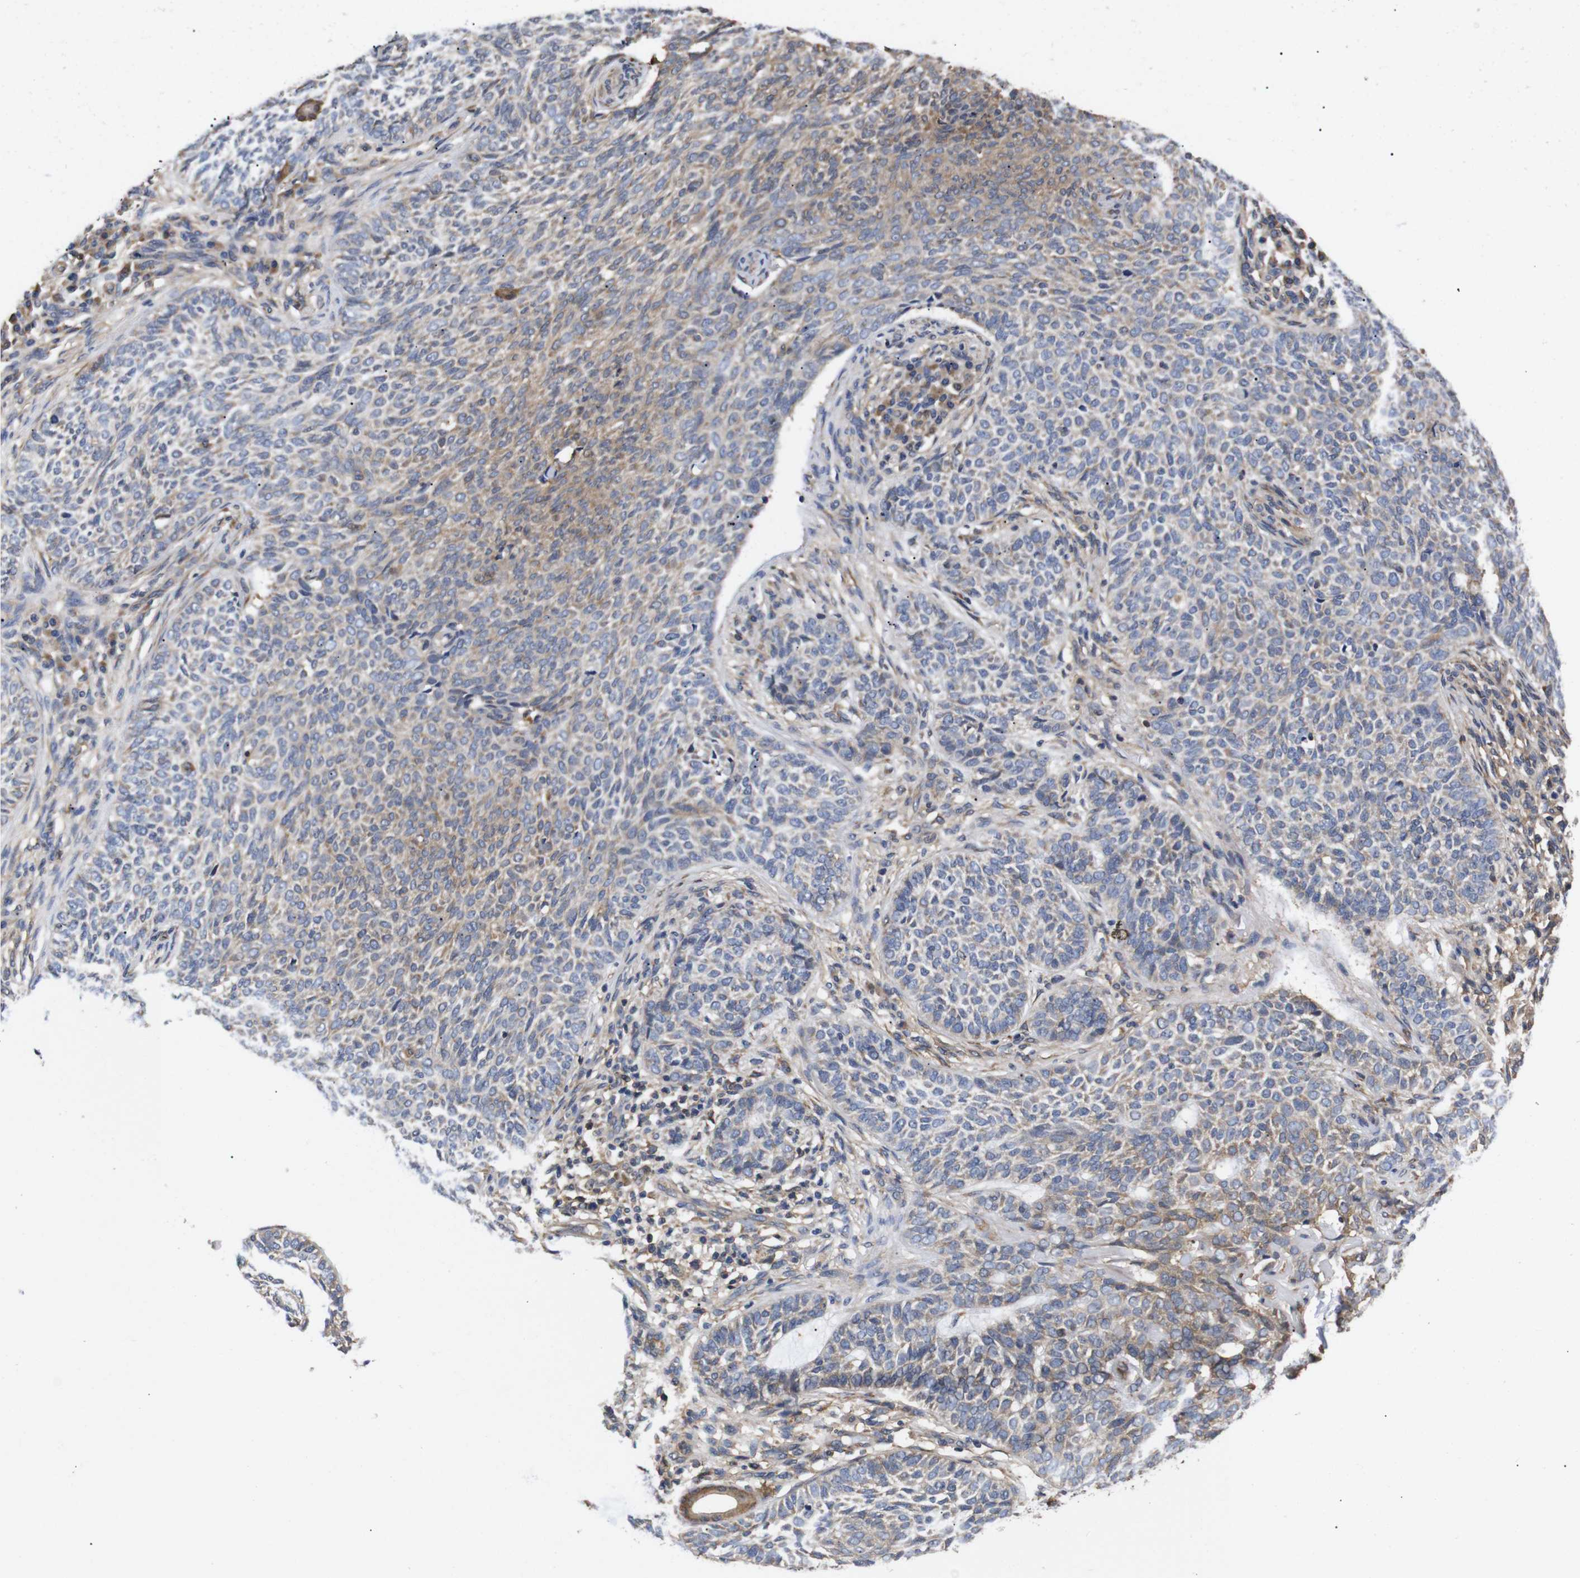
{"staining": {"intensity": "moderate", "quantity": "25%-75%", "location": "cytoplasmic/membranous"}, "tissue": "skin cancer", "cell_type": "Tumor cells", "image_type": "cancer", "snomed": [{"axis": "morphology", "description": "Basal cell carcinoma"}, {"axis": "topography", "description": "Skin"}], "caption": "Skin cancer (basal cell carcinoma) stained for a protein reveals moderate cytoplasmic/membranous positivity in tumor cells. Immunohistochemistry stains the protein of interest in brown and the nuclei are stained blue.", "gene": "LRRCC1", "patient": {"sex": "male", "age": 87}}